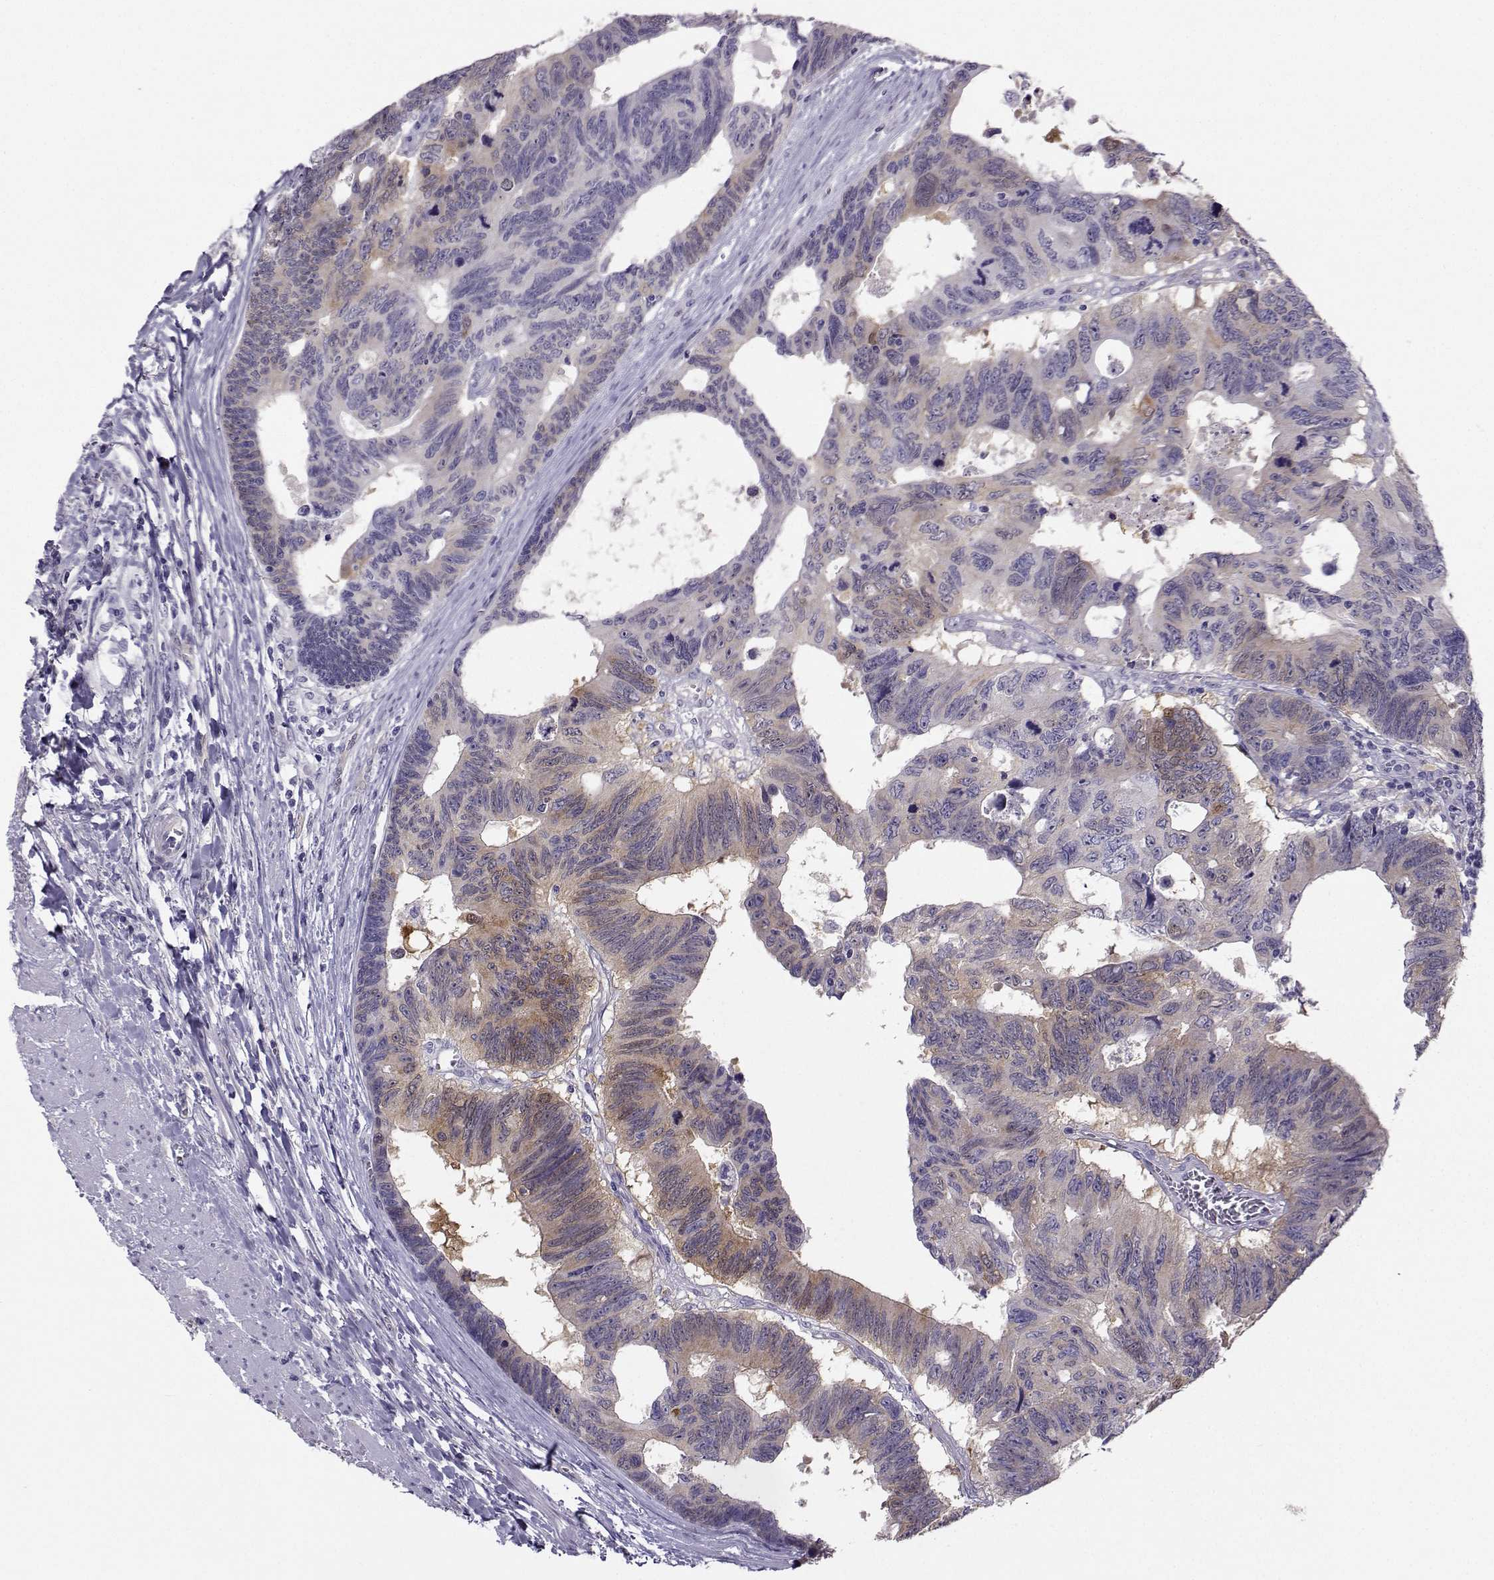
{"staining": {"intensity": "moderate", "quantity": "<25%", "location": "cytoplasmic/membranous"}, "tissue": "colorectal cancer", "cell_type": "Tumor cells", "image_type": "cancer", "snomed": [{"axis": "morphology", "description": "Adenocarcinoma, NOS"}, {"axis": "topography", "description": "Colon"}], "caption": "Moderate cytoplasmic/membranous positivity for a protein is seen in about <25% of tumor cells of adenocarcinoma (colorectal) using immunohistochemistry.", "gene": "NQO1", "patient": {"sex": "female", "age": 77}}